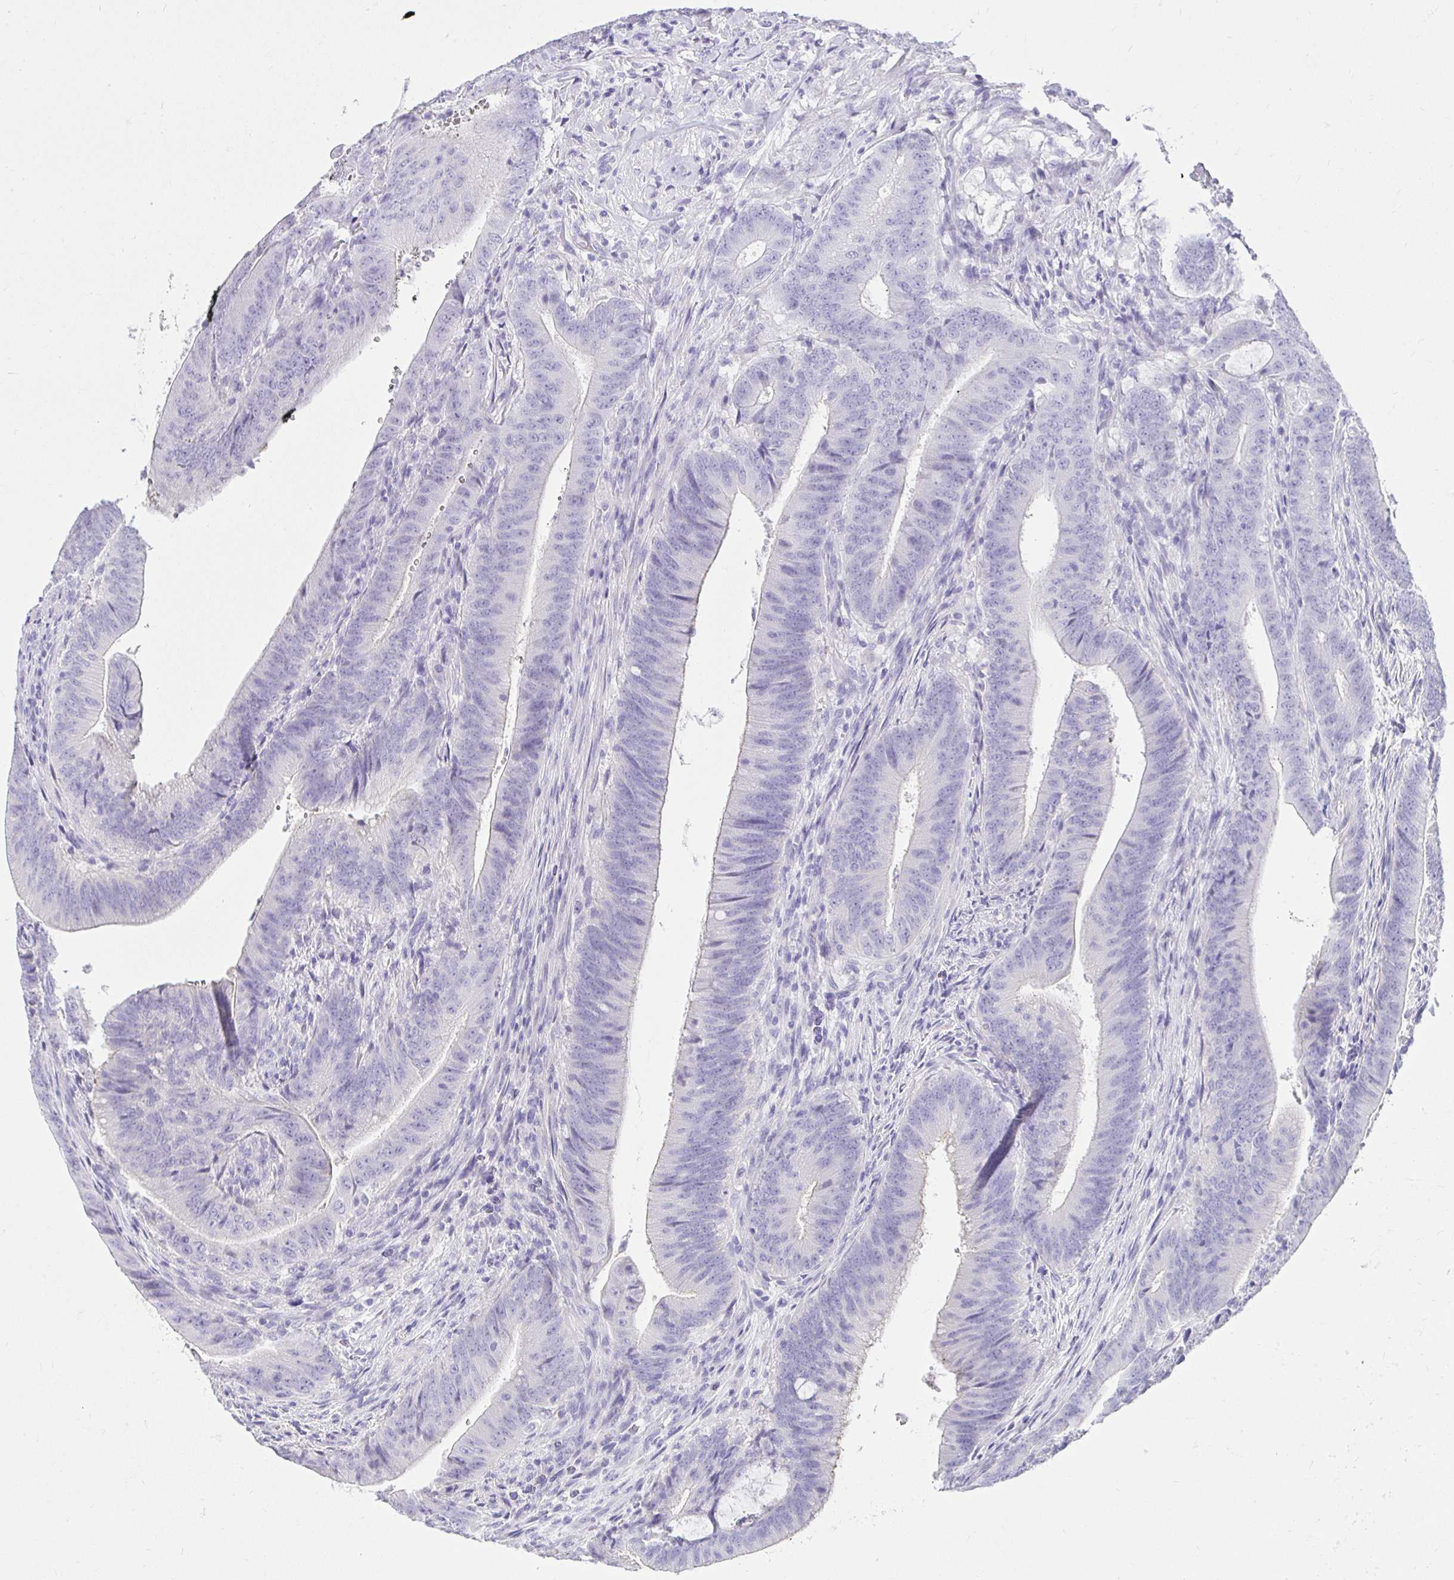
{"staining": {"intensity": "negative", "quantity": "none", "location": "none"}, "tissue": "colorectal cancer", "cell_type": "Tumor cells", "image_type": "cancer", "snomed": [{"axis": "morphology", "description": "Adenocarcinoma, NOS"}, {"axis": "topography", "description": "Colon"}], "caption": "Immunohistochemistry (IHC) of human colorectal adenocarcinoma exhibits no staining in tumor cells.", "gene": "CHAT", "patient": {"sex": "female", "age": 43}}